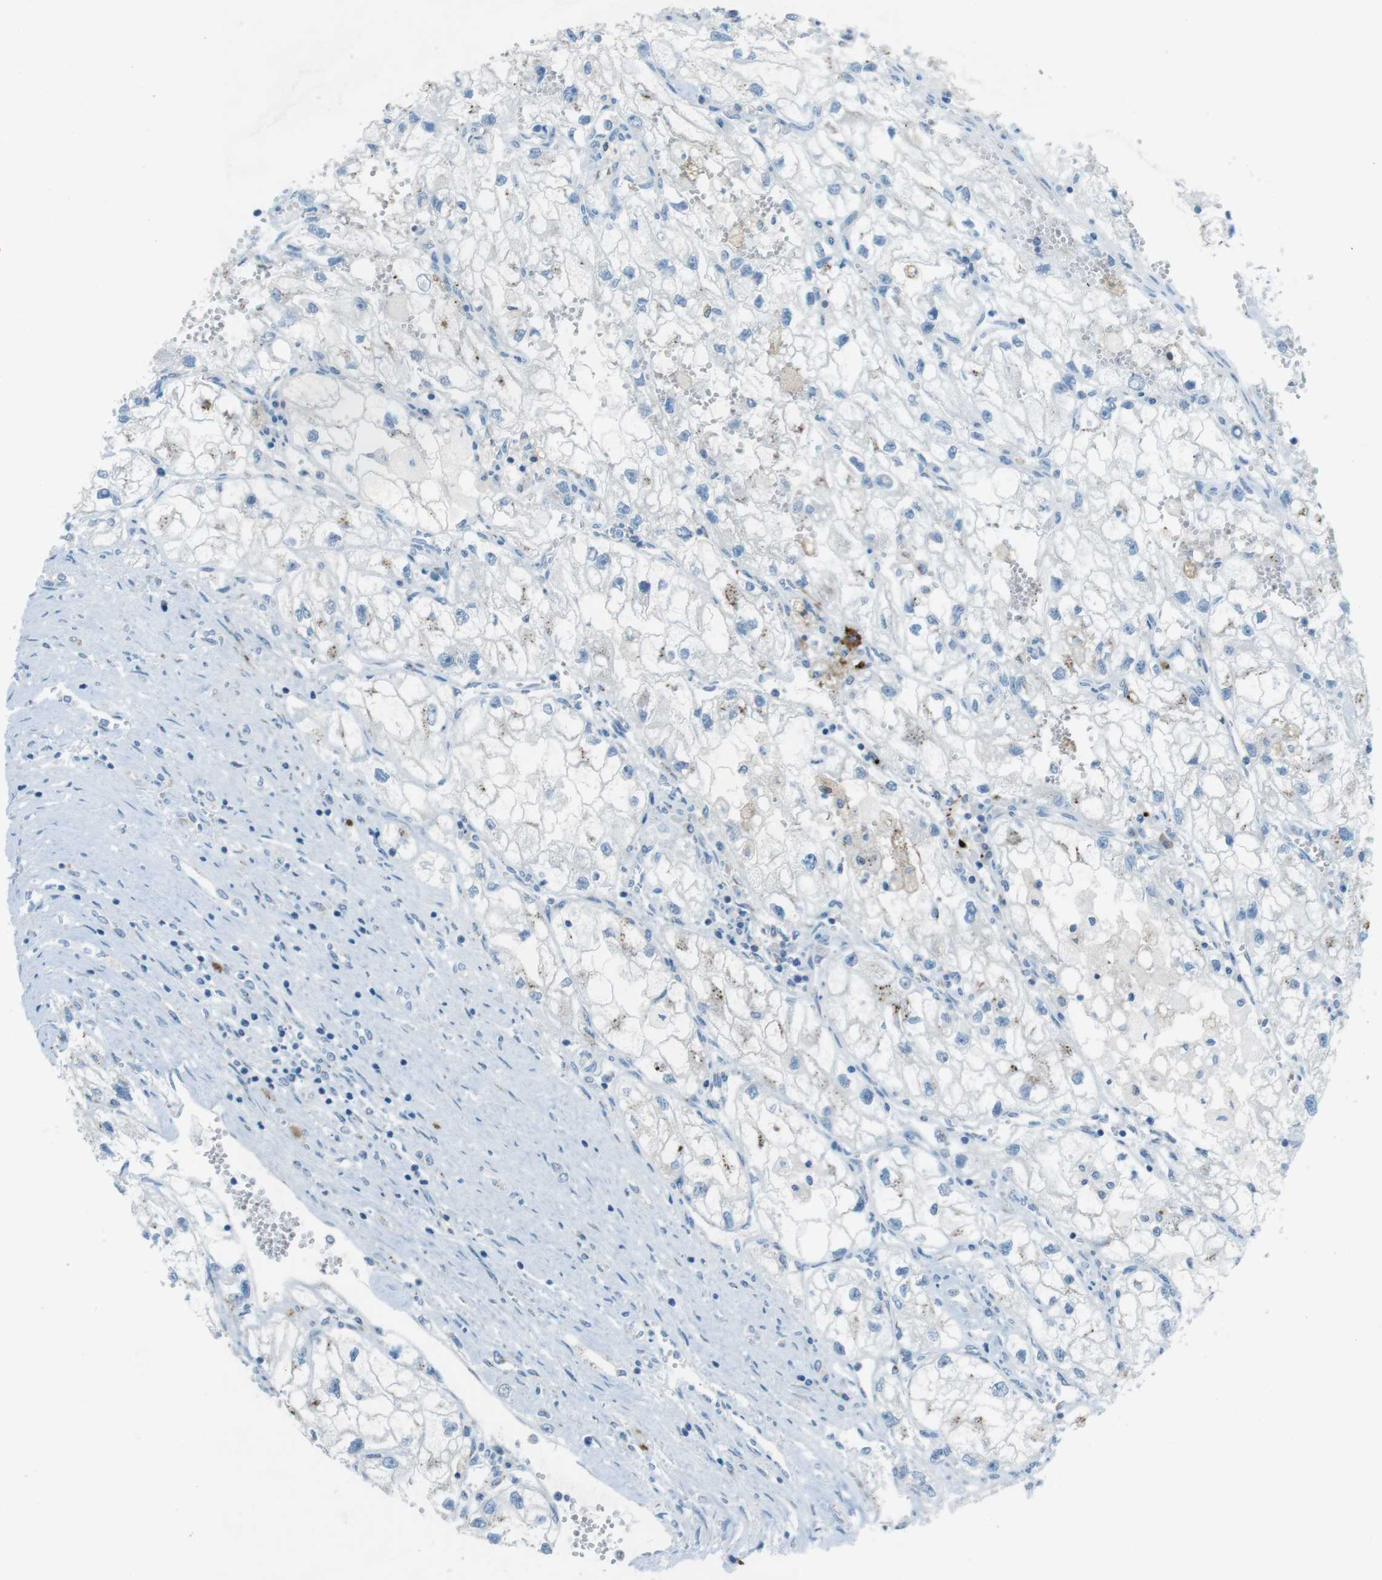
{"staining": {"intensity": "negative", "quantity": "none", "location": "none"}, "tissue": "renal cancer", "cell_type": "Tumor cells", "image_type": "cancer", "snomed": [{"axis": "morphology", "description": "Adenocarcinoma, NOS"}, {"axis": "topography", "description": "Kidney"}], "caption": "High power microscopy histopathology image of an immunohistochemistry photomicrograph of renal adenocarcinoma, revealing no significant expression in tumor cells. The staining is performed using DAB brown chromogen with nuclei counter-stained in using hematoxylin.", "gene": "TXNDC15", "patient": {"sex": "female", "age": 70}}